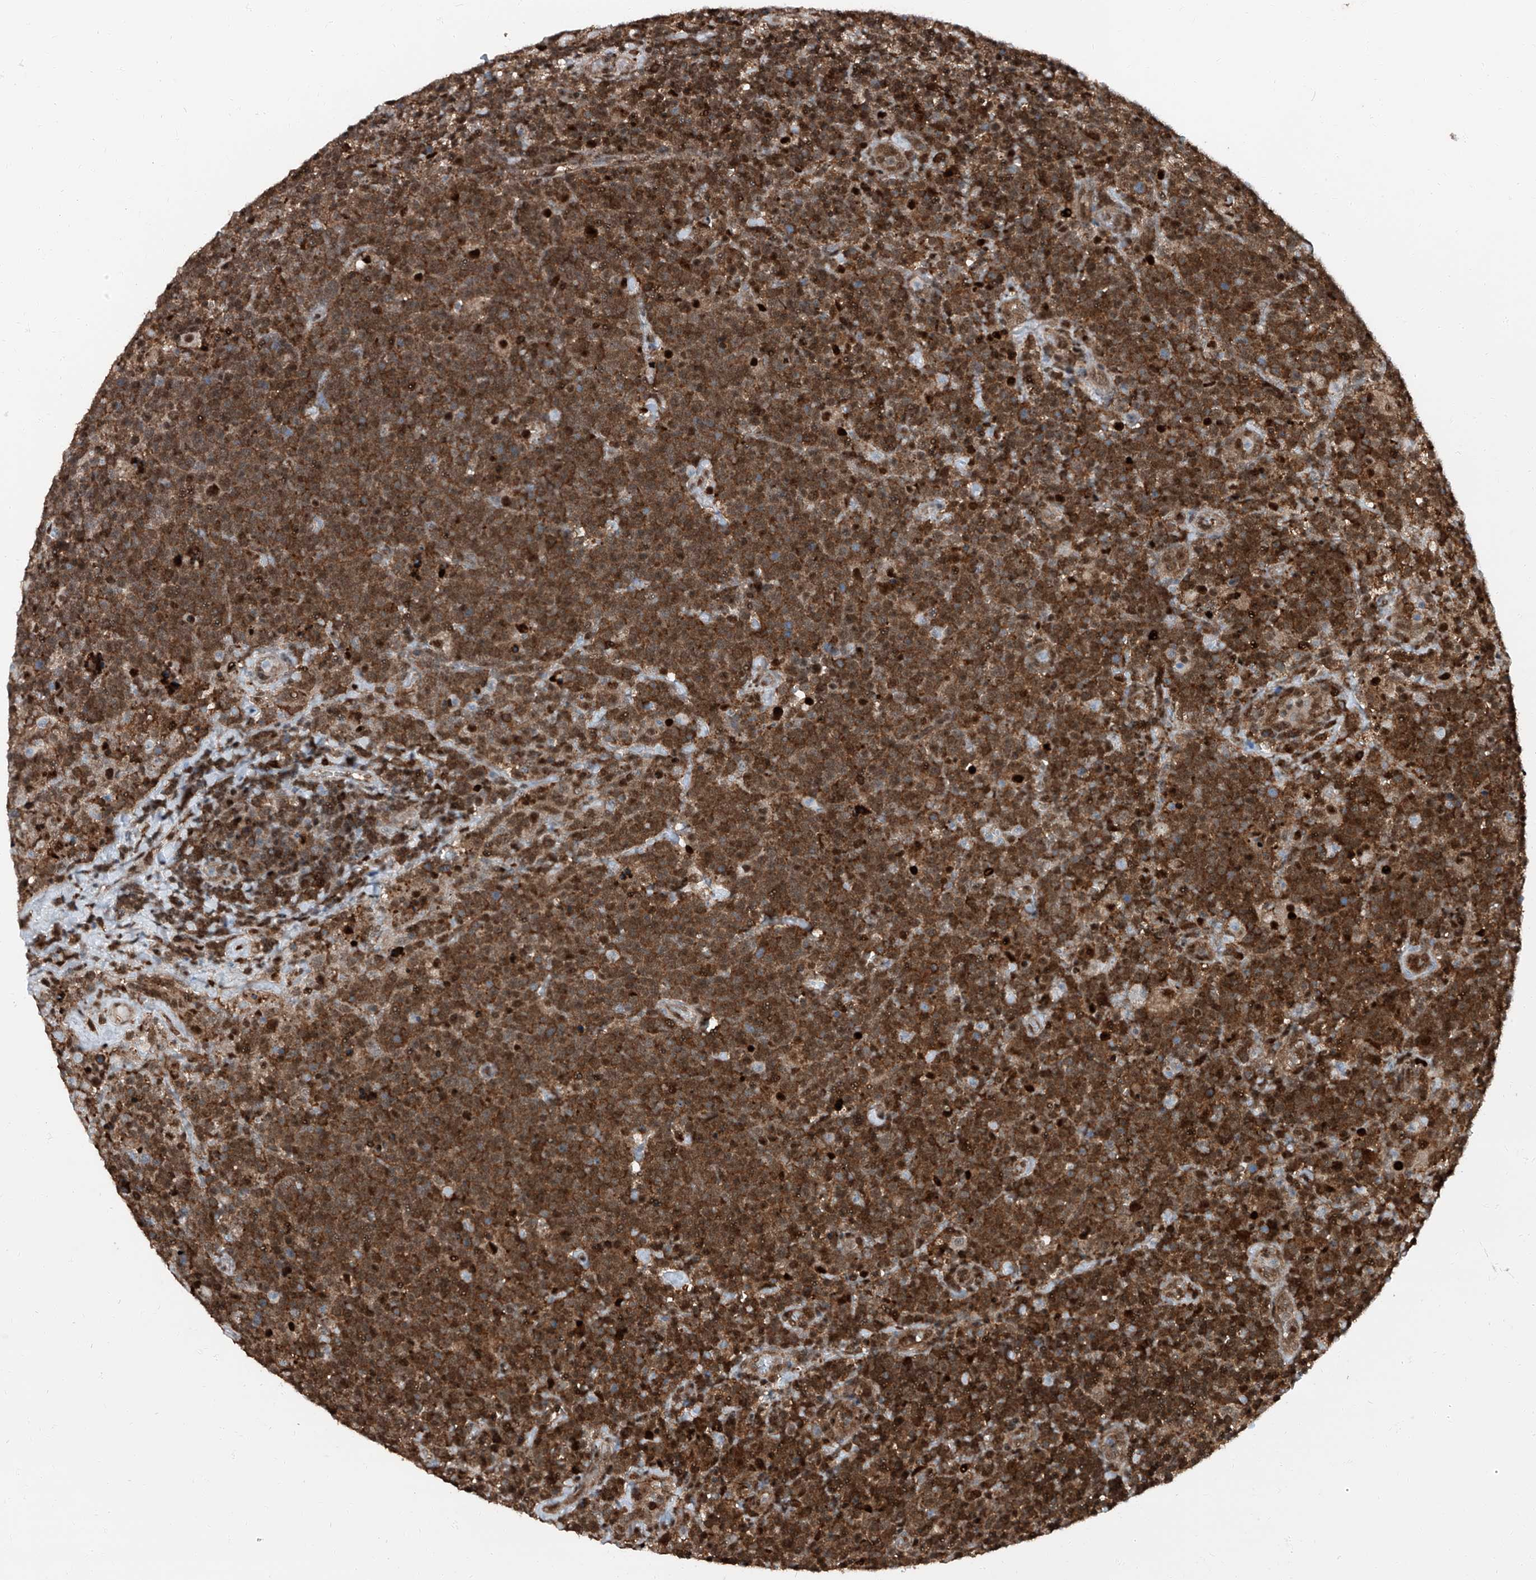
{"staining": {"intensity": "moderate", "quantity": ">75%", "location": "cytoplasmic/membranous,nuclear"}, "tissue": "lymphoma", "cell_type": "Tumor cells", "image_type": "cancer", "snomed": [{"axis": "morphology", "description": "Malignant lymphoma, non-Hodgkin's type, High grade"}, {"axis": "topography", "description": "Lymph node"}], "caption": "Immunohistochemistry (IHC) (DAB (3,3'-diaminobenzidine)) staining of malignant lymphoma, non-Hodgkin's type (high-grade) demonstrates moderate cytoplasmic/membranous and nuclear protein expression in about >75% of tumor cells.", "gene": "PSMB10", "patient": {"sex": "male", "age": 61}}